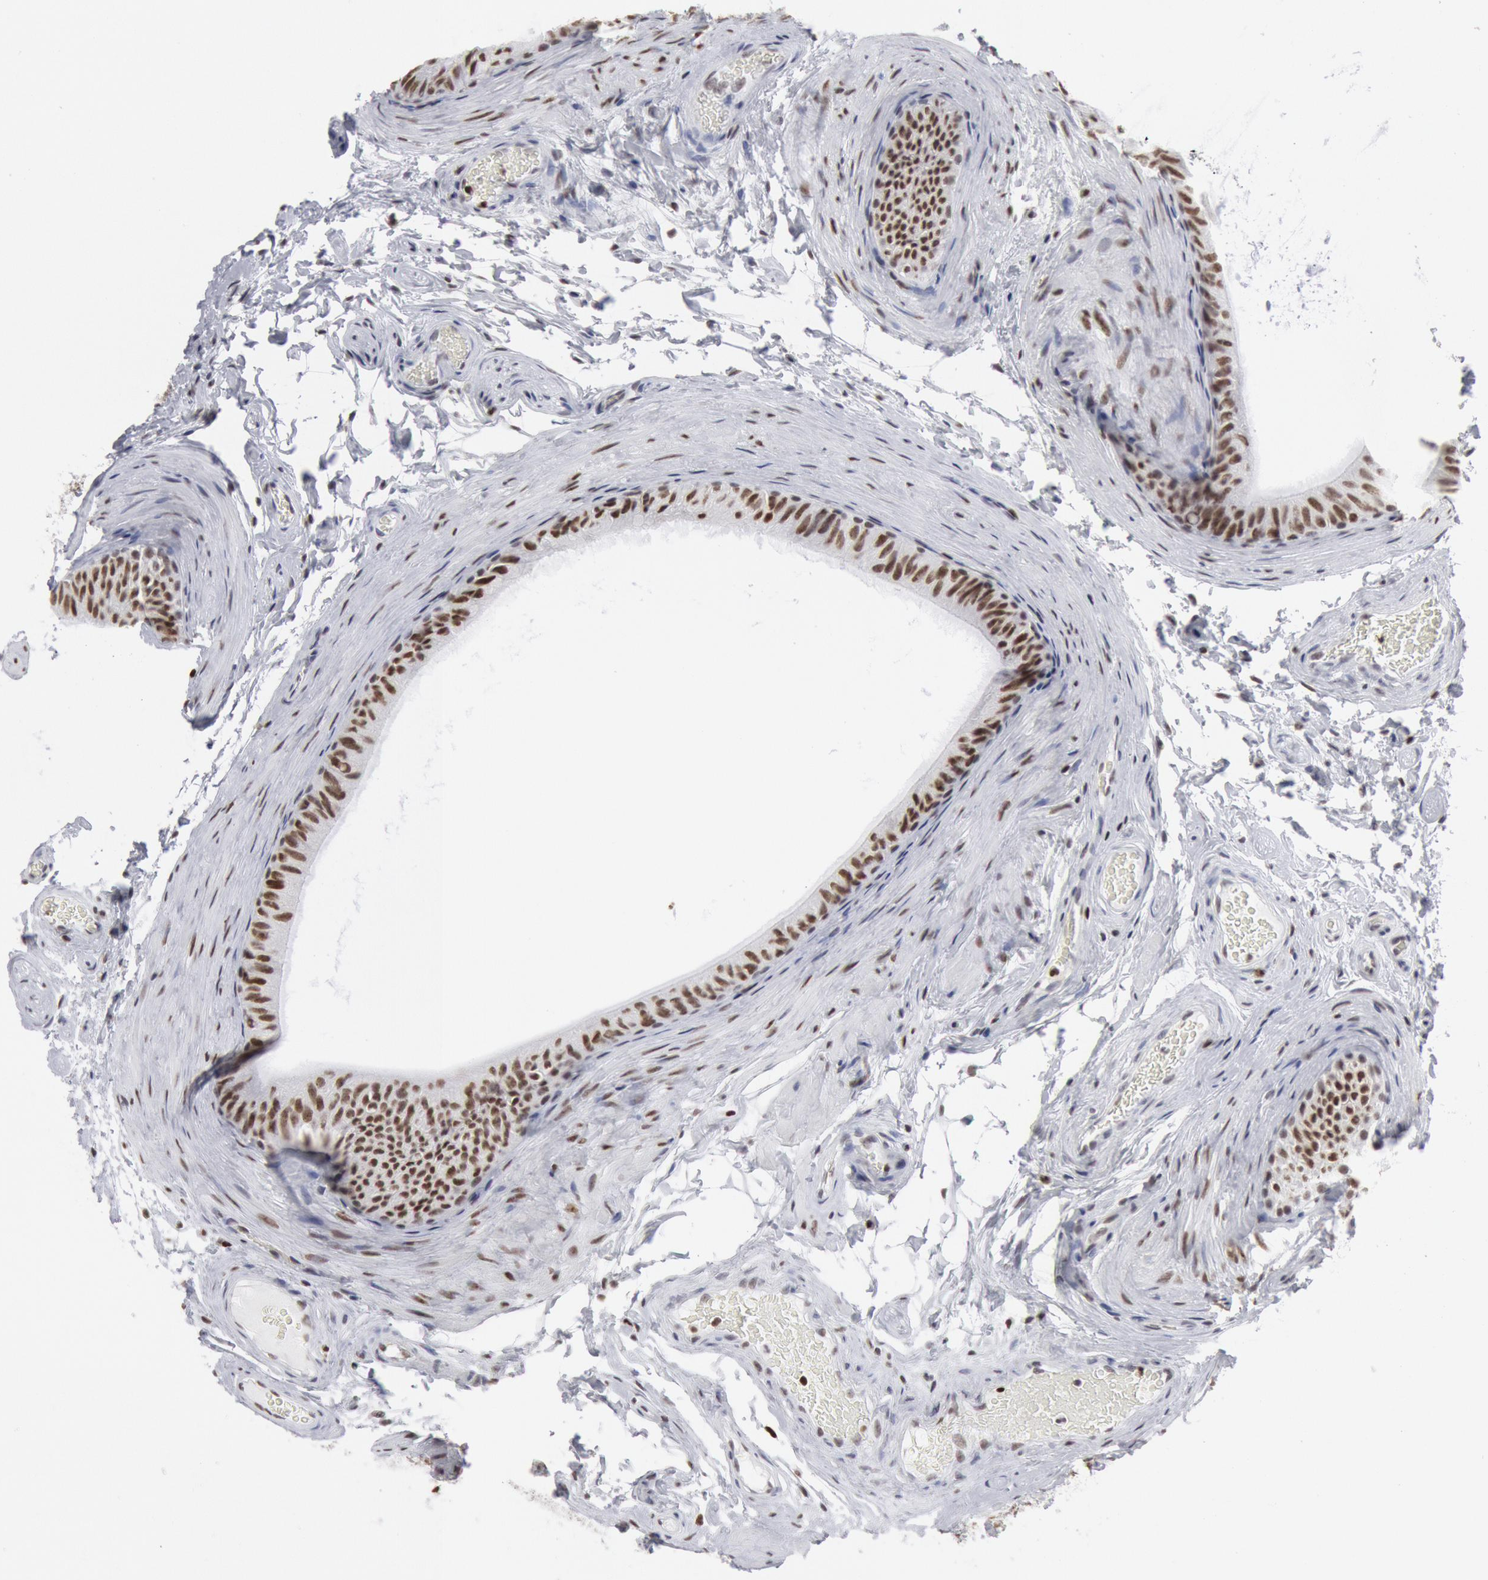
{"staining": {"intensity": "moderate", "quantity": ">75%", "location": "nuclear"}, "tissue": "epididymis", "cell_type": "Glandular cells", "image_type": "normal", "snomed": [{"axis": "morphology", "description": "Normal tissue, NOS"}, {"axis": "topography", "description": "Testis"}, {"axis": "topography", "description": "Epididymis"}], "caption": "Glandular cells display medium levels of moderate nuclear staining in about >75% of cells in normal epididymis. (DAB = brown stain, brightfield microscopy at high magnification).", "gene": "SUB1", "patient": {"sex": "male", "age": 36}}